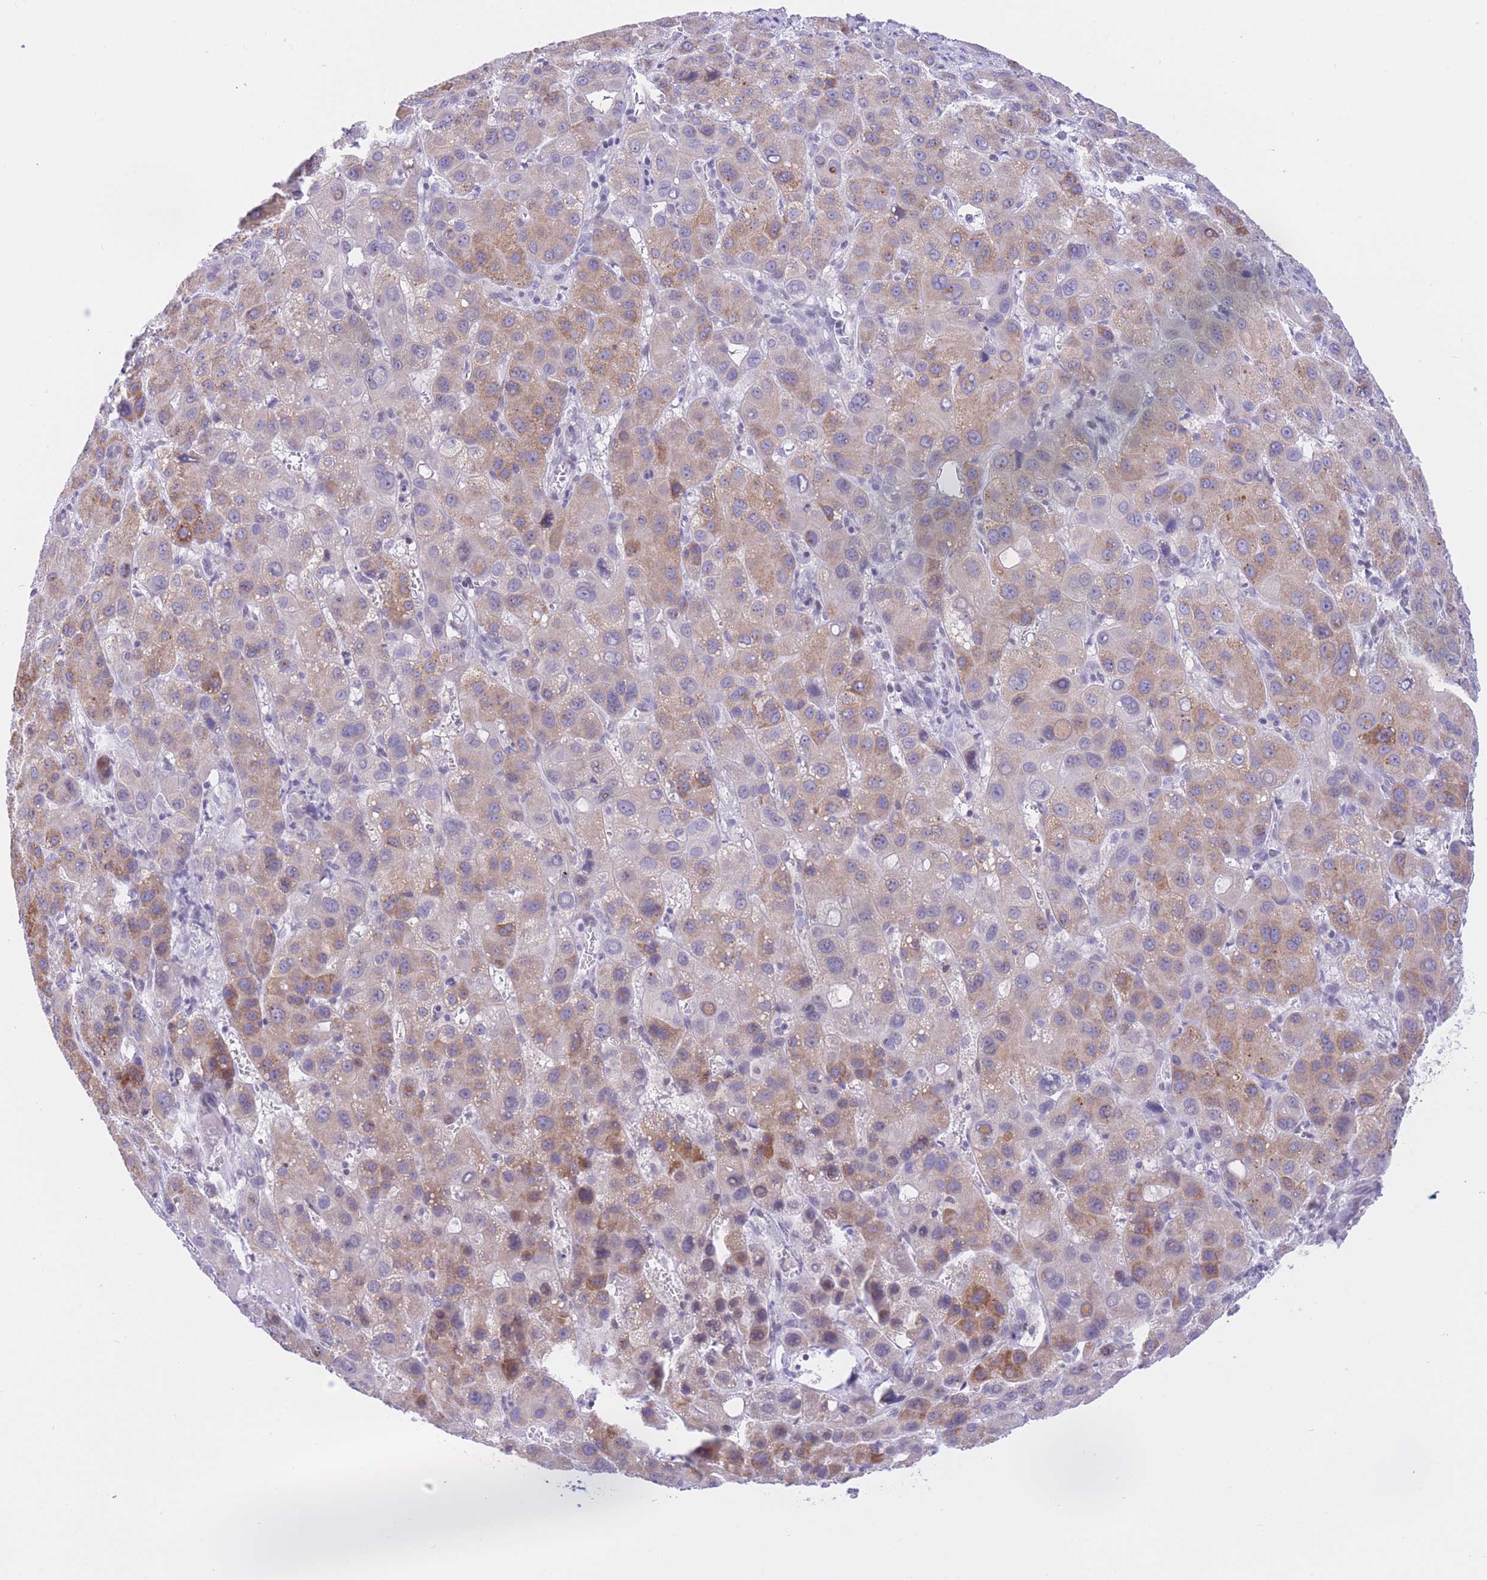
{"staining": {"intensity": "moderate", "quantity": "<25%", "location": "cytoplasmic/membranous"}, "tissue": "liver cancer", "cell_type": "Tumor cells", "image_type": "cancer", "snomed": [{"axis": "morphology", "description": "Carcinoma, Hepatocellular, NOS"}, {"axis": "topography", "description": "Liver"}], "caption": "Immunohistochemical staining of hepatocellular carcinoma (liver) demonstrates moderate cytoplasmic/membranous protein expression in approximately <25% of tumor cells.", "gene": "RPL39L", "patient": {"sex": "male", "age": 55}}